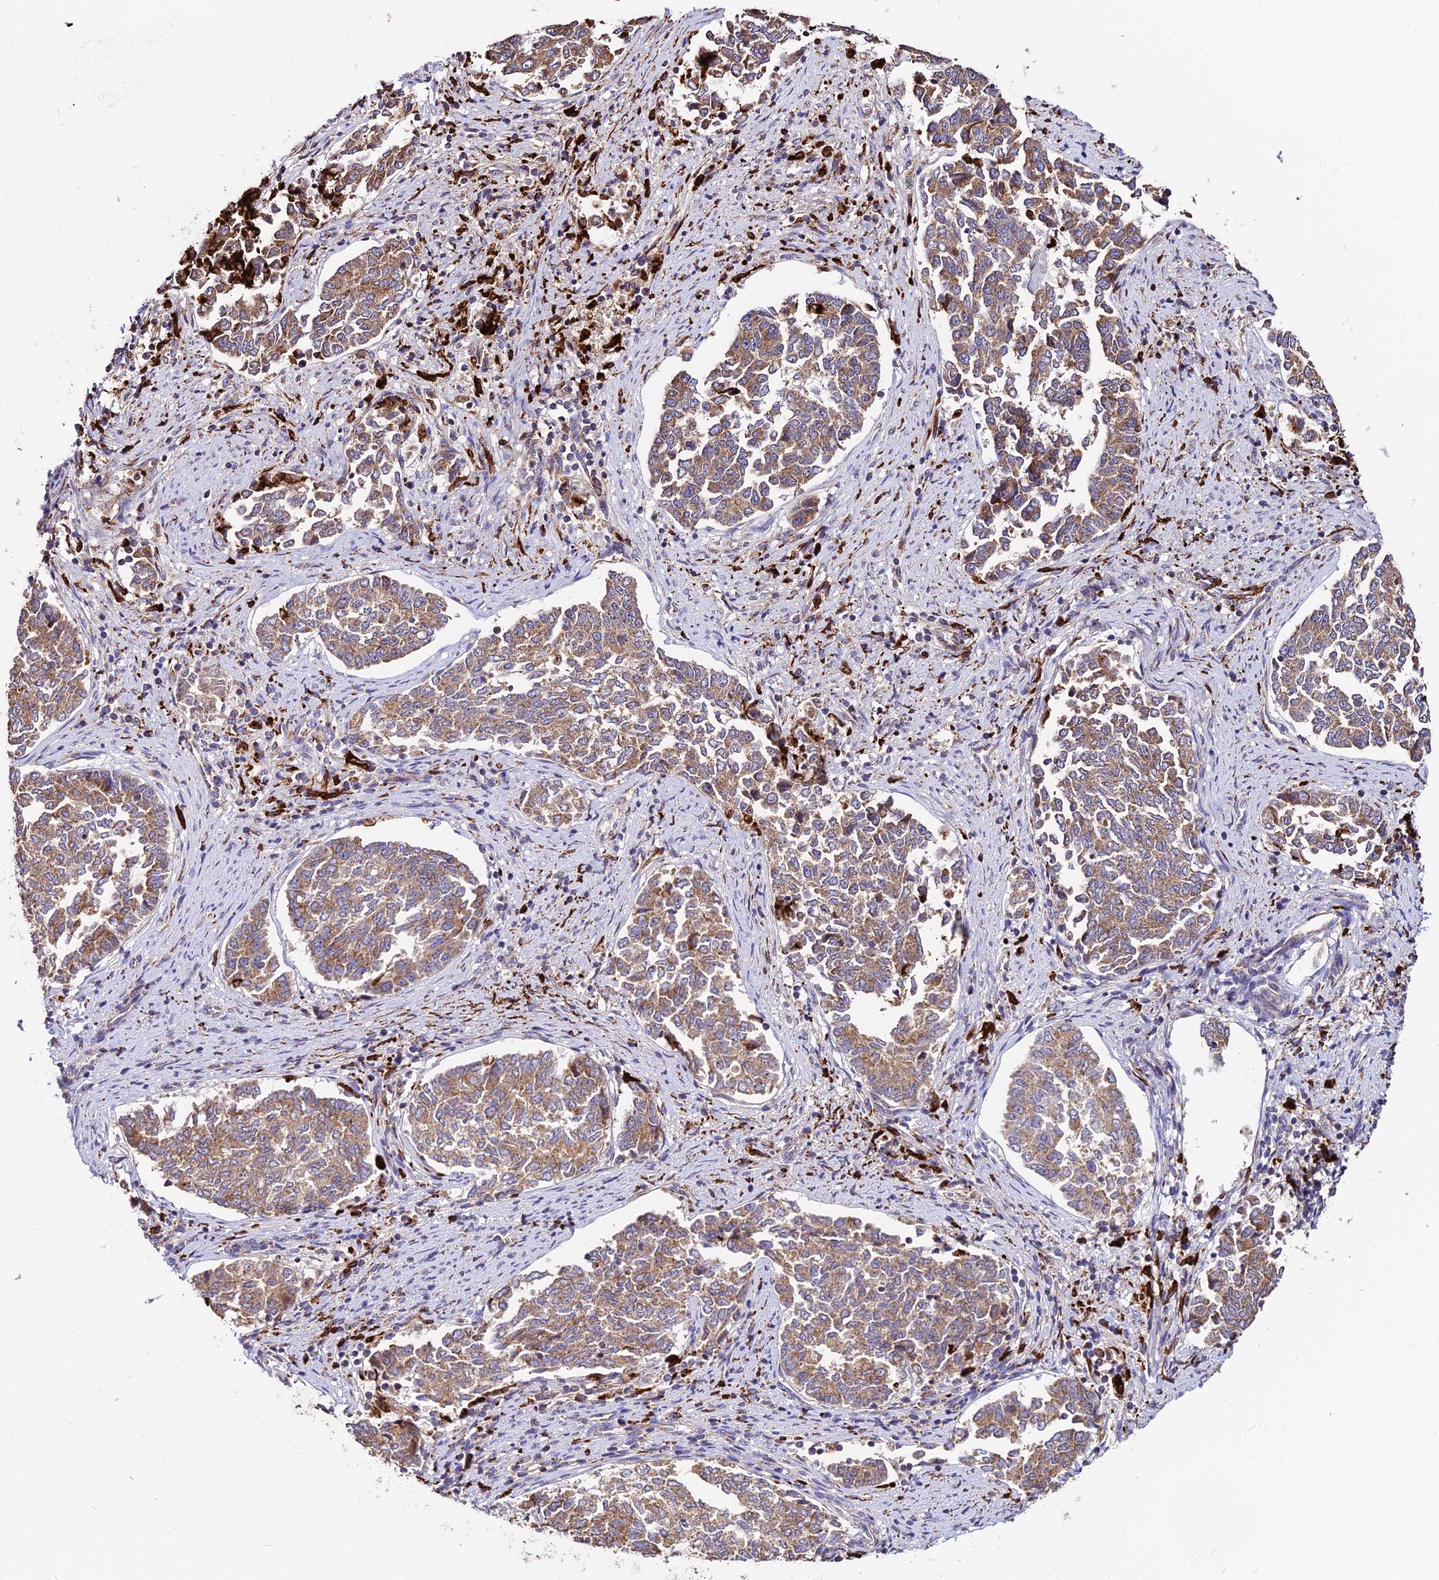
{"staining": {"intensity": "moderate", "quantity": ">75%", "location": "cytoplasmic/membranous"}, "tissue": "endometrial cancer", "cell_type": "Tumor cells", "image_type": "cancer", "snomed": [{"axis": "morphology", "description": "Adenocarcinoma, NOS"}, {"axis": "topography", "description": "Endometrium"}], "caption": "Protein analysis of adenocarcinoma (endometrial) tissue shows moderate cytoplasmic/membranous staining in about >75% of tumor cells.", "gene": "PEX19", "patient": {"sex": "female", "age": 80}}